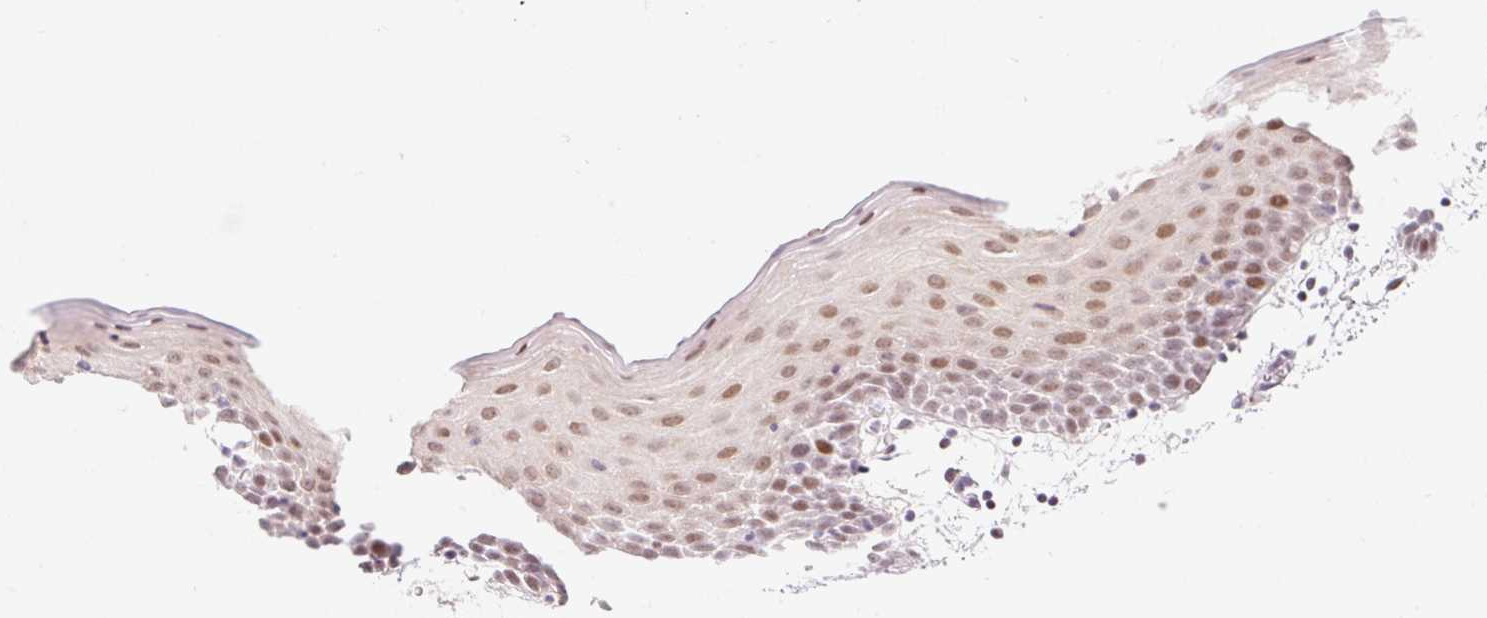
{"staining": {"intensity": "moderate", "quantity": ">75%", "location": "nuclear"}, "tissue": "oral mucosa", "cell_type": "Squamous epithelial cells", "image_type": "normal", "snomed": [{"axis": "morphology", "description": "Normal tissue, NOS"}, {"axis": "topography", "description": "Skeletal muscle"}, {"axis": "topography", "description": "Oral tissue"}, {"axis": "topography", "description": "Salivary gland"}, {"axis": "topography", "description": "Peripheral nerve tissue"}], "caption": "Protein analysis of normal oral mucosa shows moderate nuclear expression in about >75% of squamous epithelial cells. The staining is performed using DAB (3,3'-diaminobenzidine) brown chromogen to label protein expression. The nuclei are counter-stained blue using hematoxylin.", "gene": "H2BW1", "patient": {"sex": "male", "age": 54}}